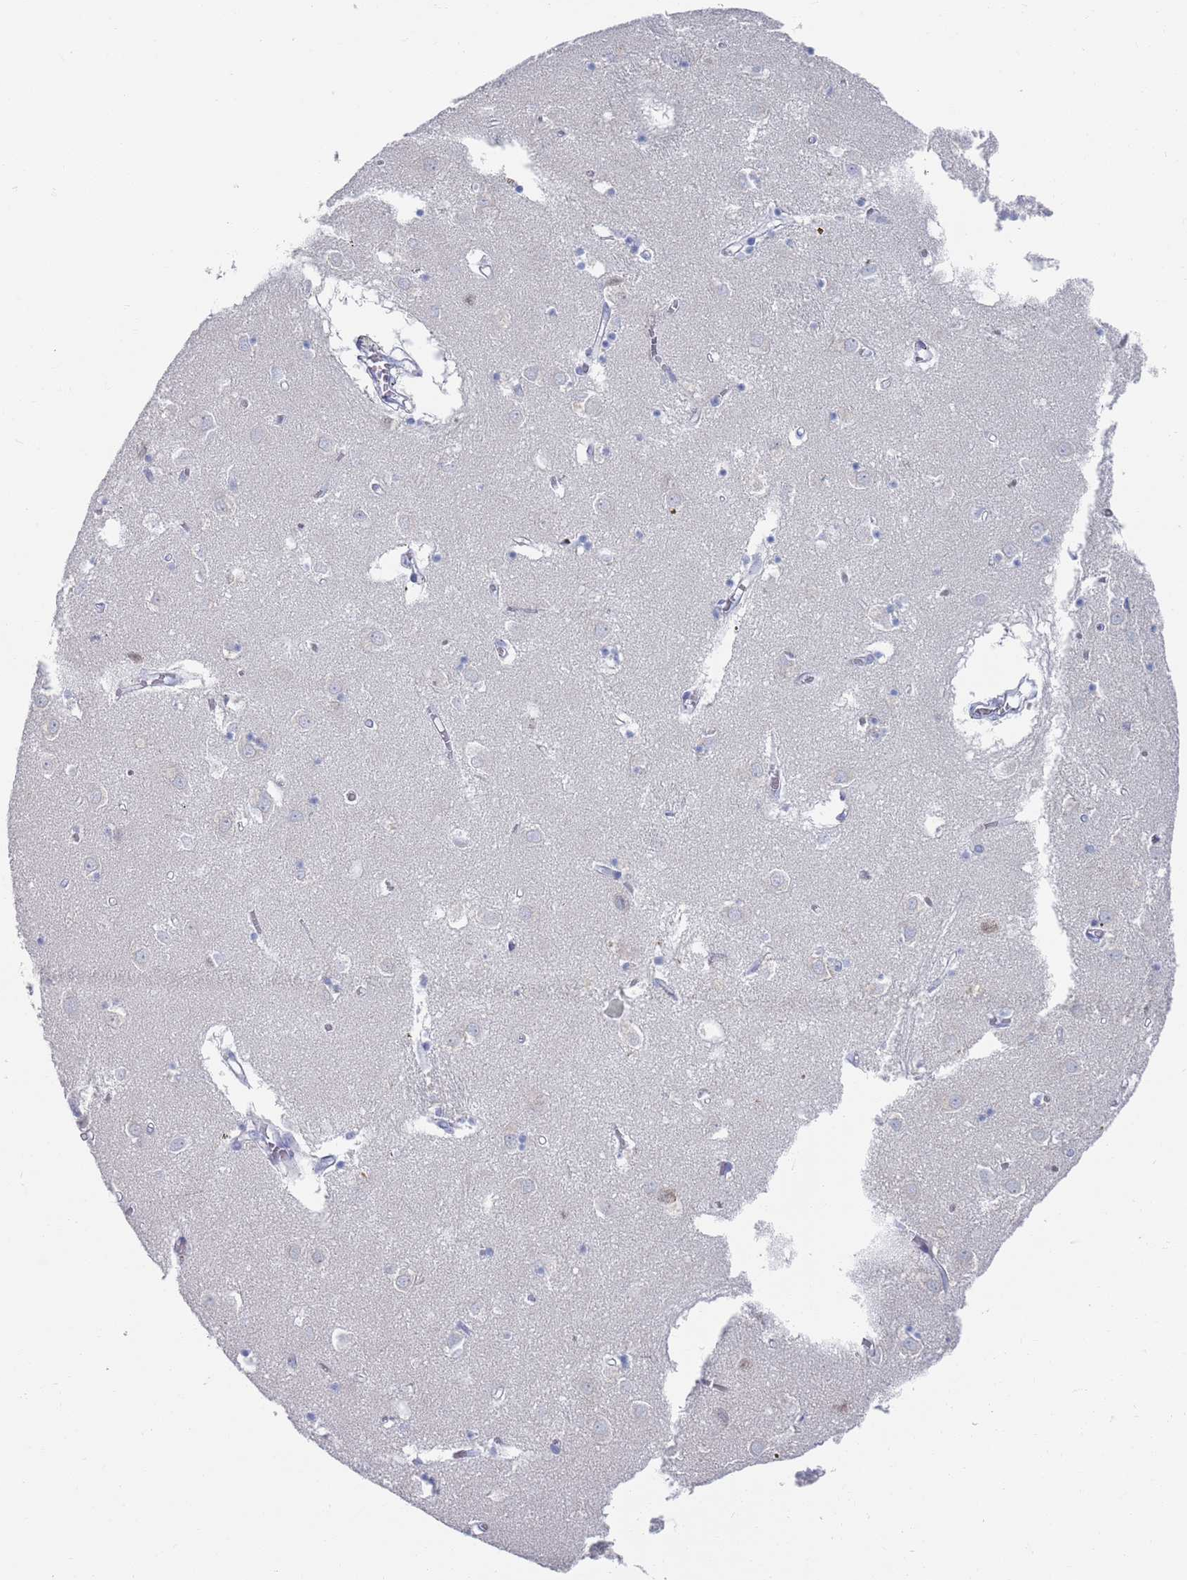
{"staining": {"intensity": "negative", "quantity": "none", "location": "none"}, "tissue": "caudate", "cell_type": "Glial cells", "image_type": "normal", "snomed": [{"axis": "morphology", "description": "Normal tissue, NOS"}, {"axis": "topography", "description": "Lateral ventricle wall"}], "caption": "DAB immunohistochemical staining of unremarkable caudate exhibits no significant staining in glial cells.", "gene": "MAT1A", "patient": {"sex": "male", "age": 70}}